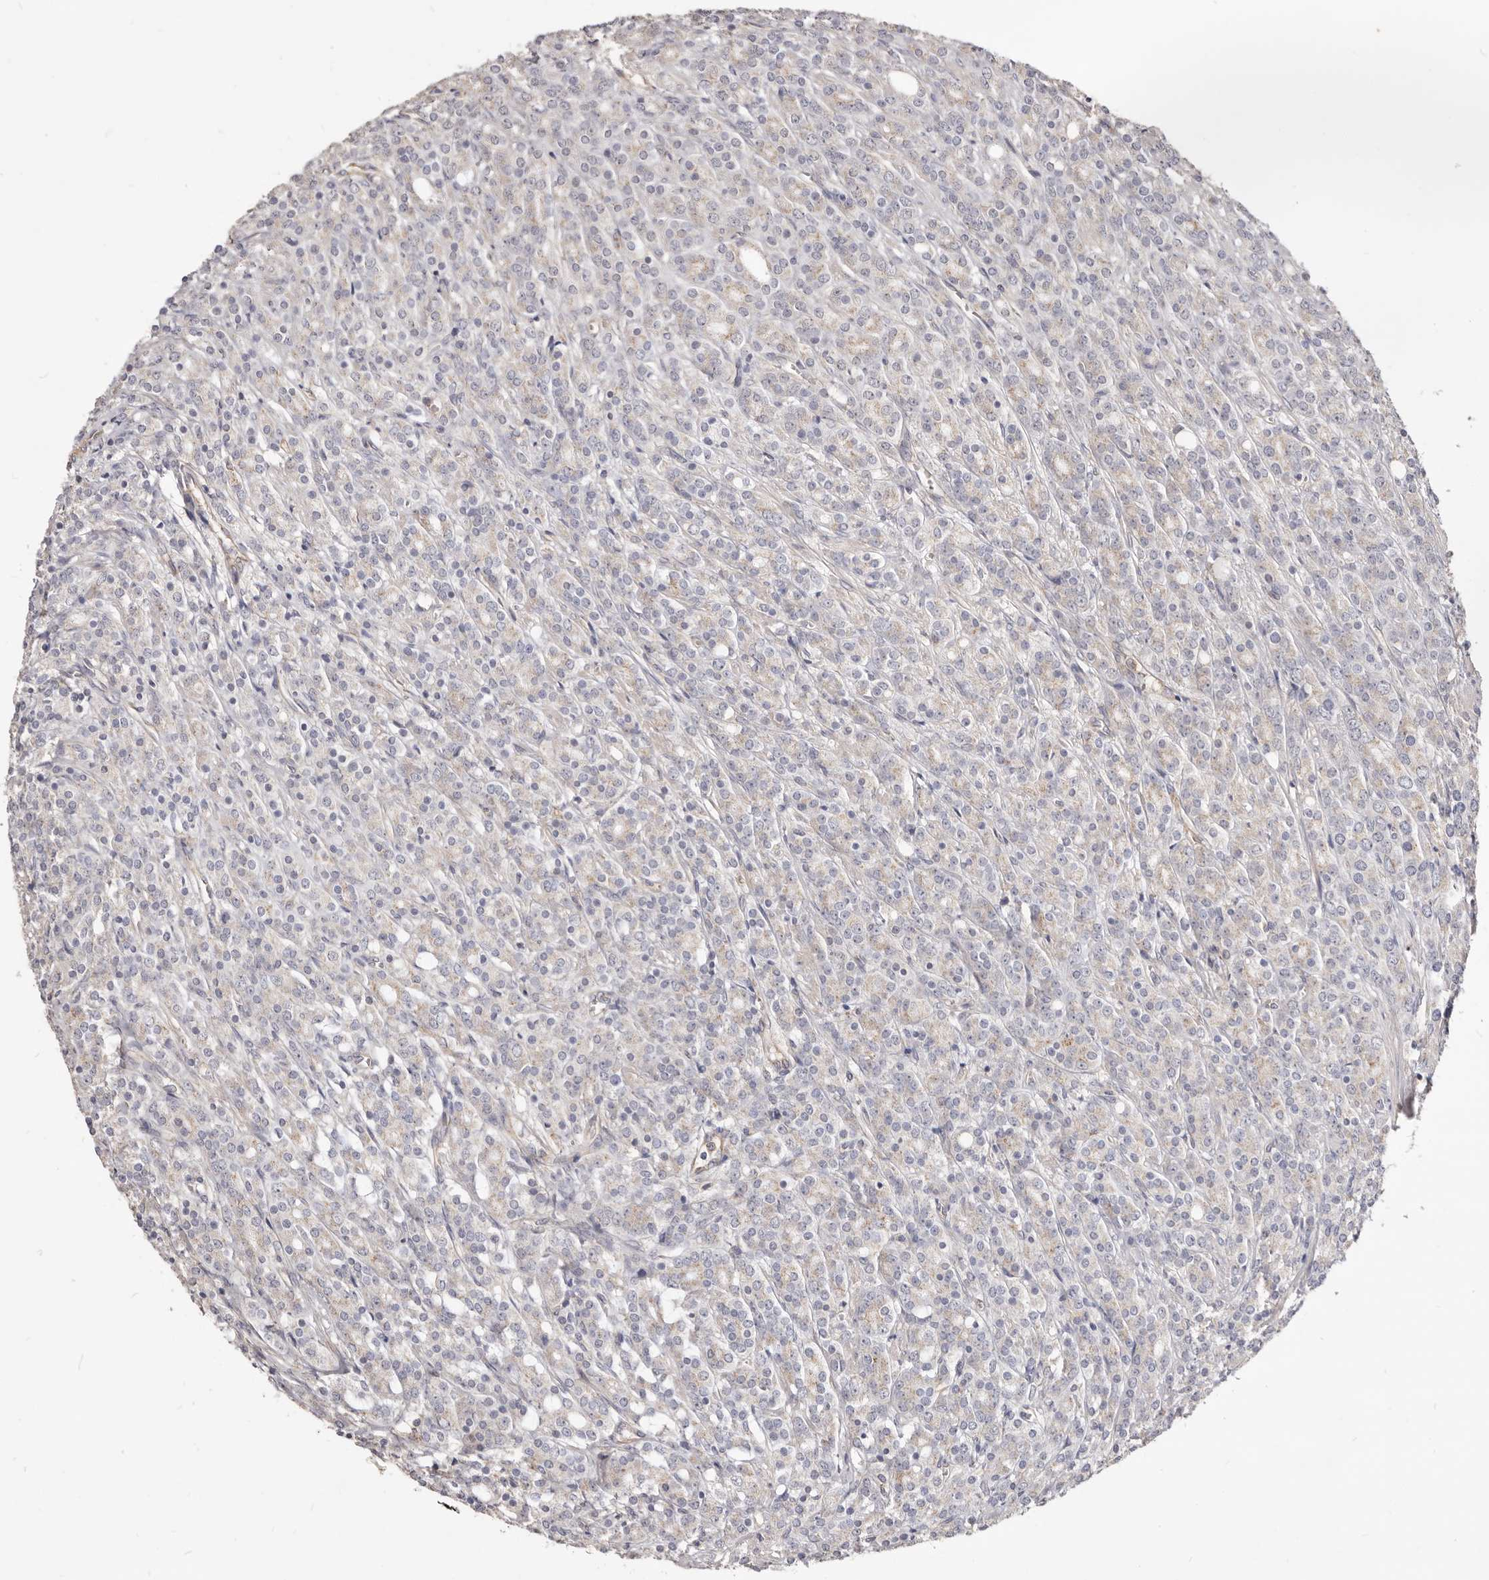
{"staining": {"intensity": "negative", "quantity": "none", "location": "none"}, "tissue": "prostate cancer", "cell_type": "Tumor cells", "image_type": "cancer", "snomed": [{"axis": "morphology", "description": "Adenocarcinoma, High grade"}, {"axis": "topography", "description": "Prostate"}], "caption": "This histopathology image is of prostate cancer stained with IHC to label a protein in brown with the nuclei are counter-stained blue. There is no expression in tumor cells.", "gene": "LRRC25", "patient": {"sex": "male", "age": 62}}